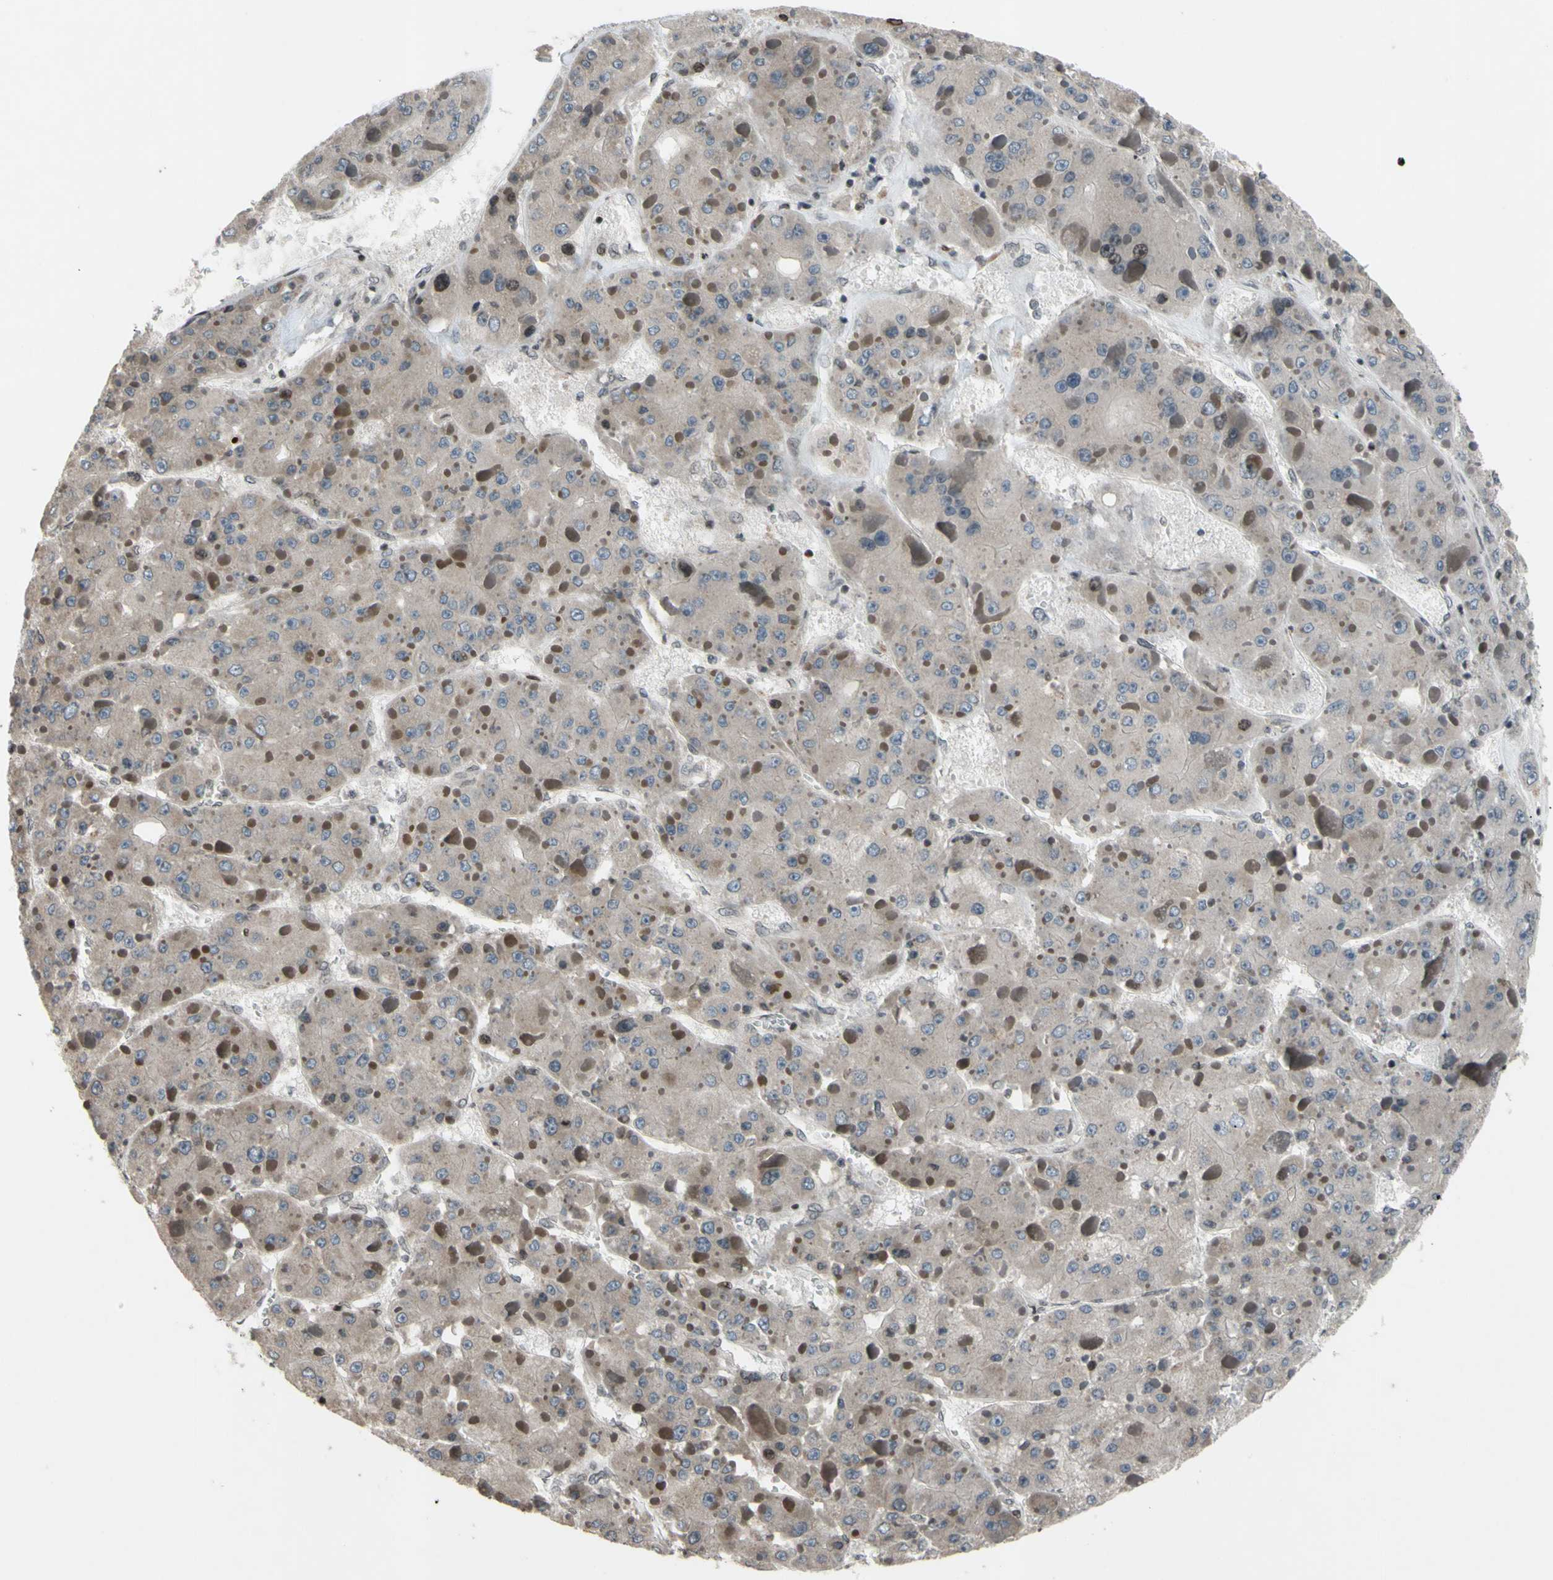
{"staining": {"intensity": "weak", "quantity": ">75%", "location": "cytoplasmic/membranous"}, "tissue": "liver cancer", "cell_type": "Tumor cells", "image_type": "cancer", "snomed": [{"axis": "morphology", "description": "Carcinoma, Hepatocellular, NOS"}, {"axis": "topography", "description": "Liver"}], "caption": "Liver hepatocellular carcinoma tissue demonstrates weak cytoplasmic/membranous staining in approximately >75% of tumor cells", "gene": "XPO1", "patient": {"sex": "female", "age": 73}}